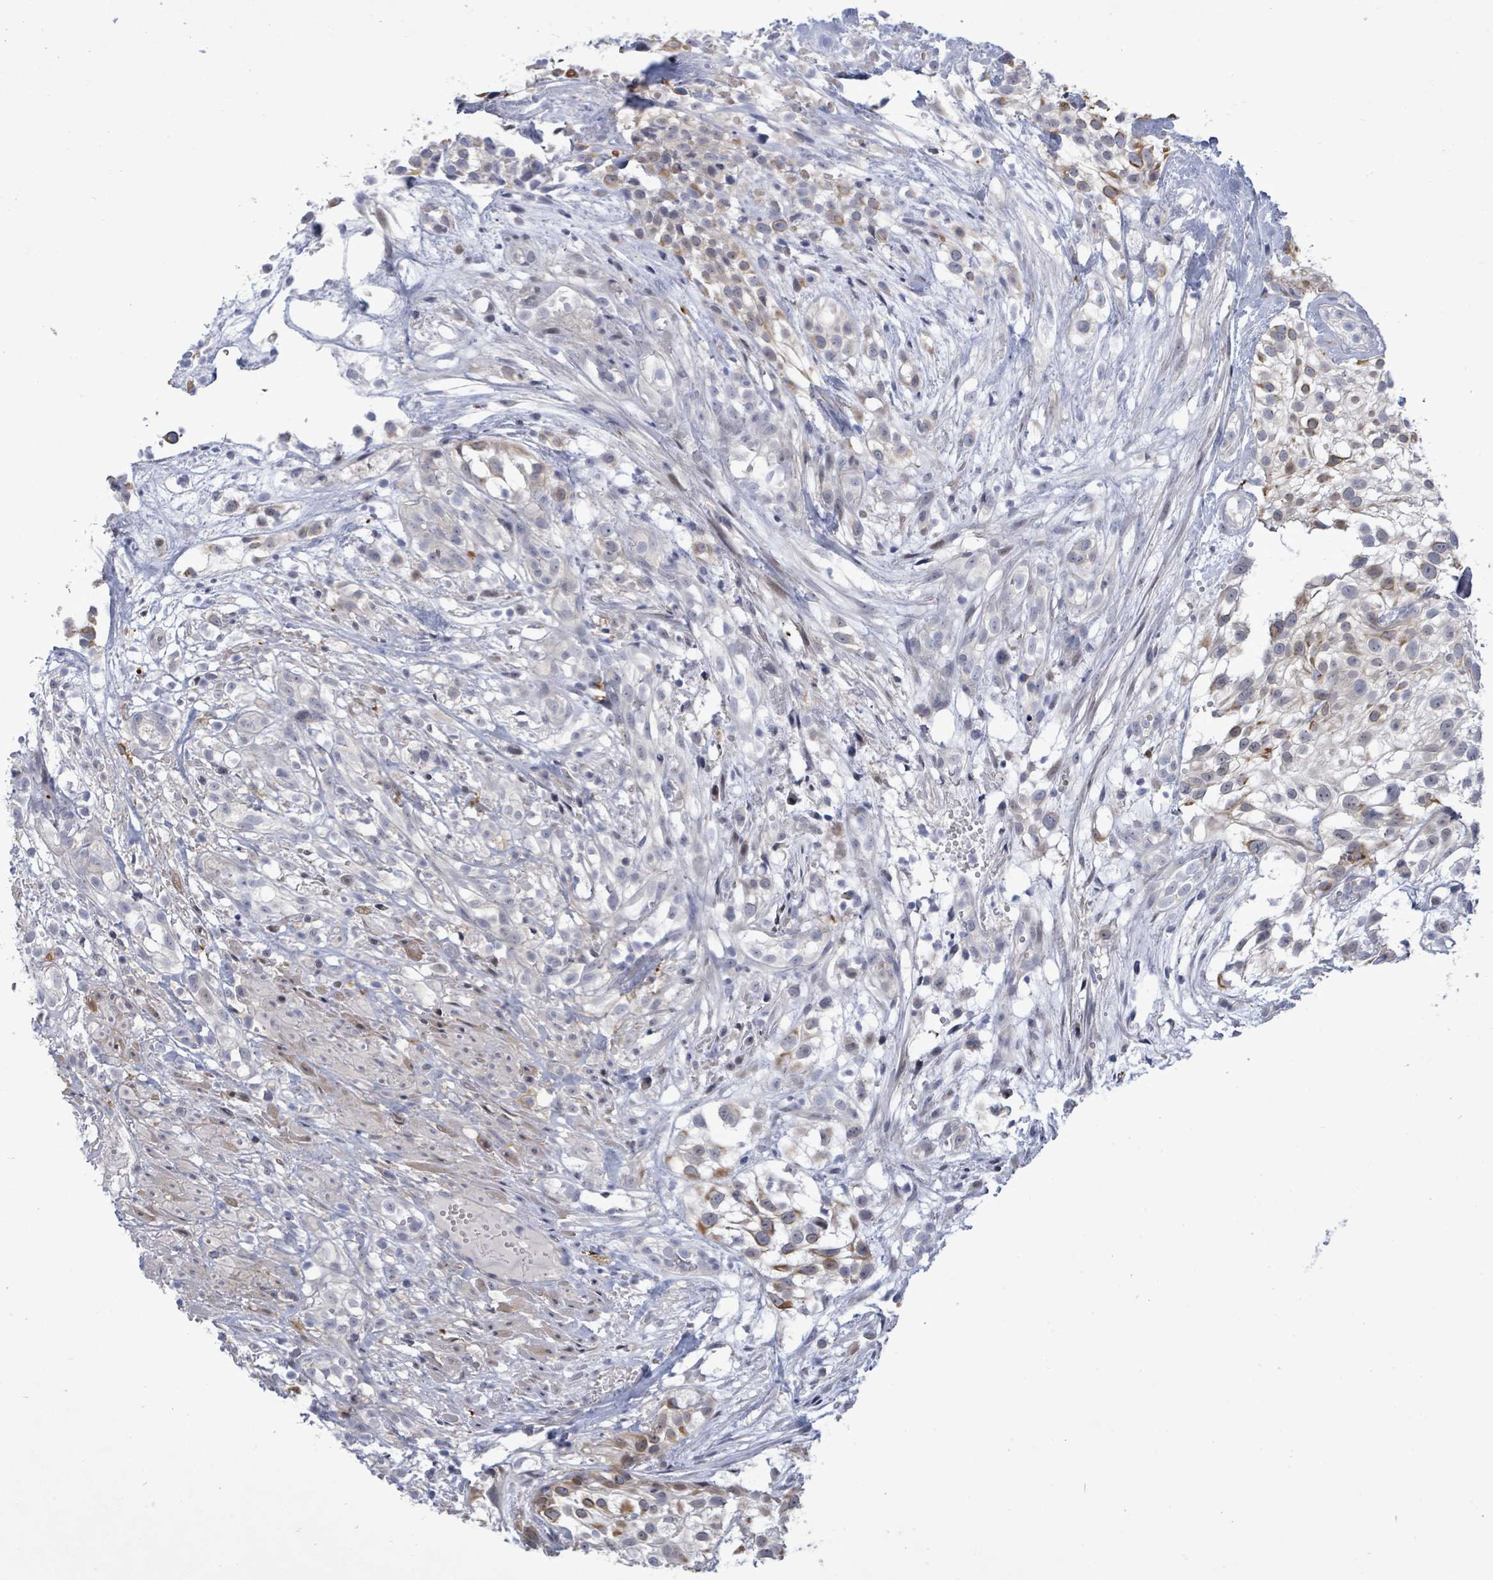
{"staining": {"intensity": "weak", "quantity": "<25%", "location": "cytoplasmic/membranous"}, "tissue": "urothelial cancer", "cell_type": "Tumor cells", "image_type": "cancer", "snomed": [{"axis": "morphology", "description": "Urothelial carcinoma, High grade"}, {"axis": "topography", "description": "Urinary bladder"}], "caption": "Tumor cells are negative for protein expression in human high-grade urothelial carcinoma.", "gene": "CT45A5", "patient": {"sex": "male", "age": 56}}